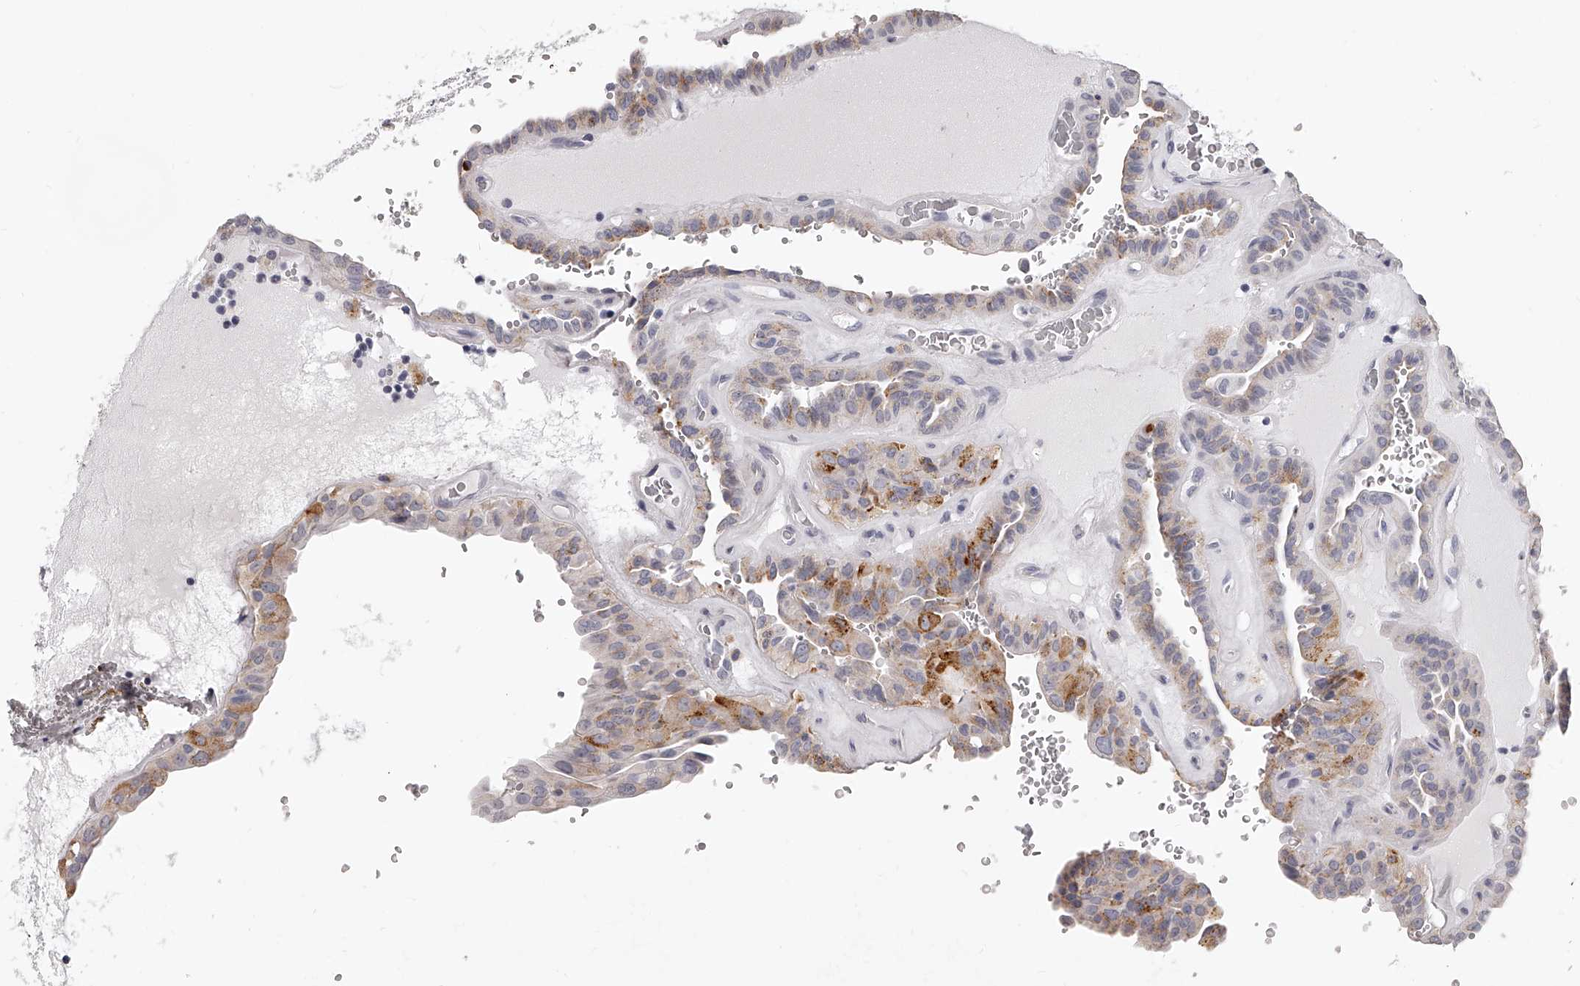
{"staining": {"intensity": "moderate", "quantity": "<25%", "location": "cytoplasmic/membranous"}, "tissue": "thyroid cancer", "cell_type": "Tumor cells", "image_type": "cancer", "snomed": [{"axis": "morphology", "description": "Papillary adenocarcinoma, NOS"}, {"axis": "topography", "description": "Thyroid gland"}], "caption": "Immunohistochemical staining of human papillary adenocarcinoma (thyroid) demonstrates low levels of moderate cytoplasmic/membranous staining in about <25% of tumor cells. (Stains: DAB (3,3'-diaminobenzidine) in brown, nuclei in blue, Microscopy: brightfield microscopy at high magnification).", "gene": "DMRT1", "patient": {"sex": "male", "age": 77}}